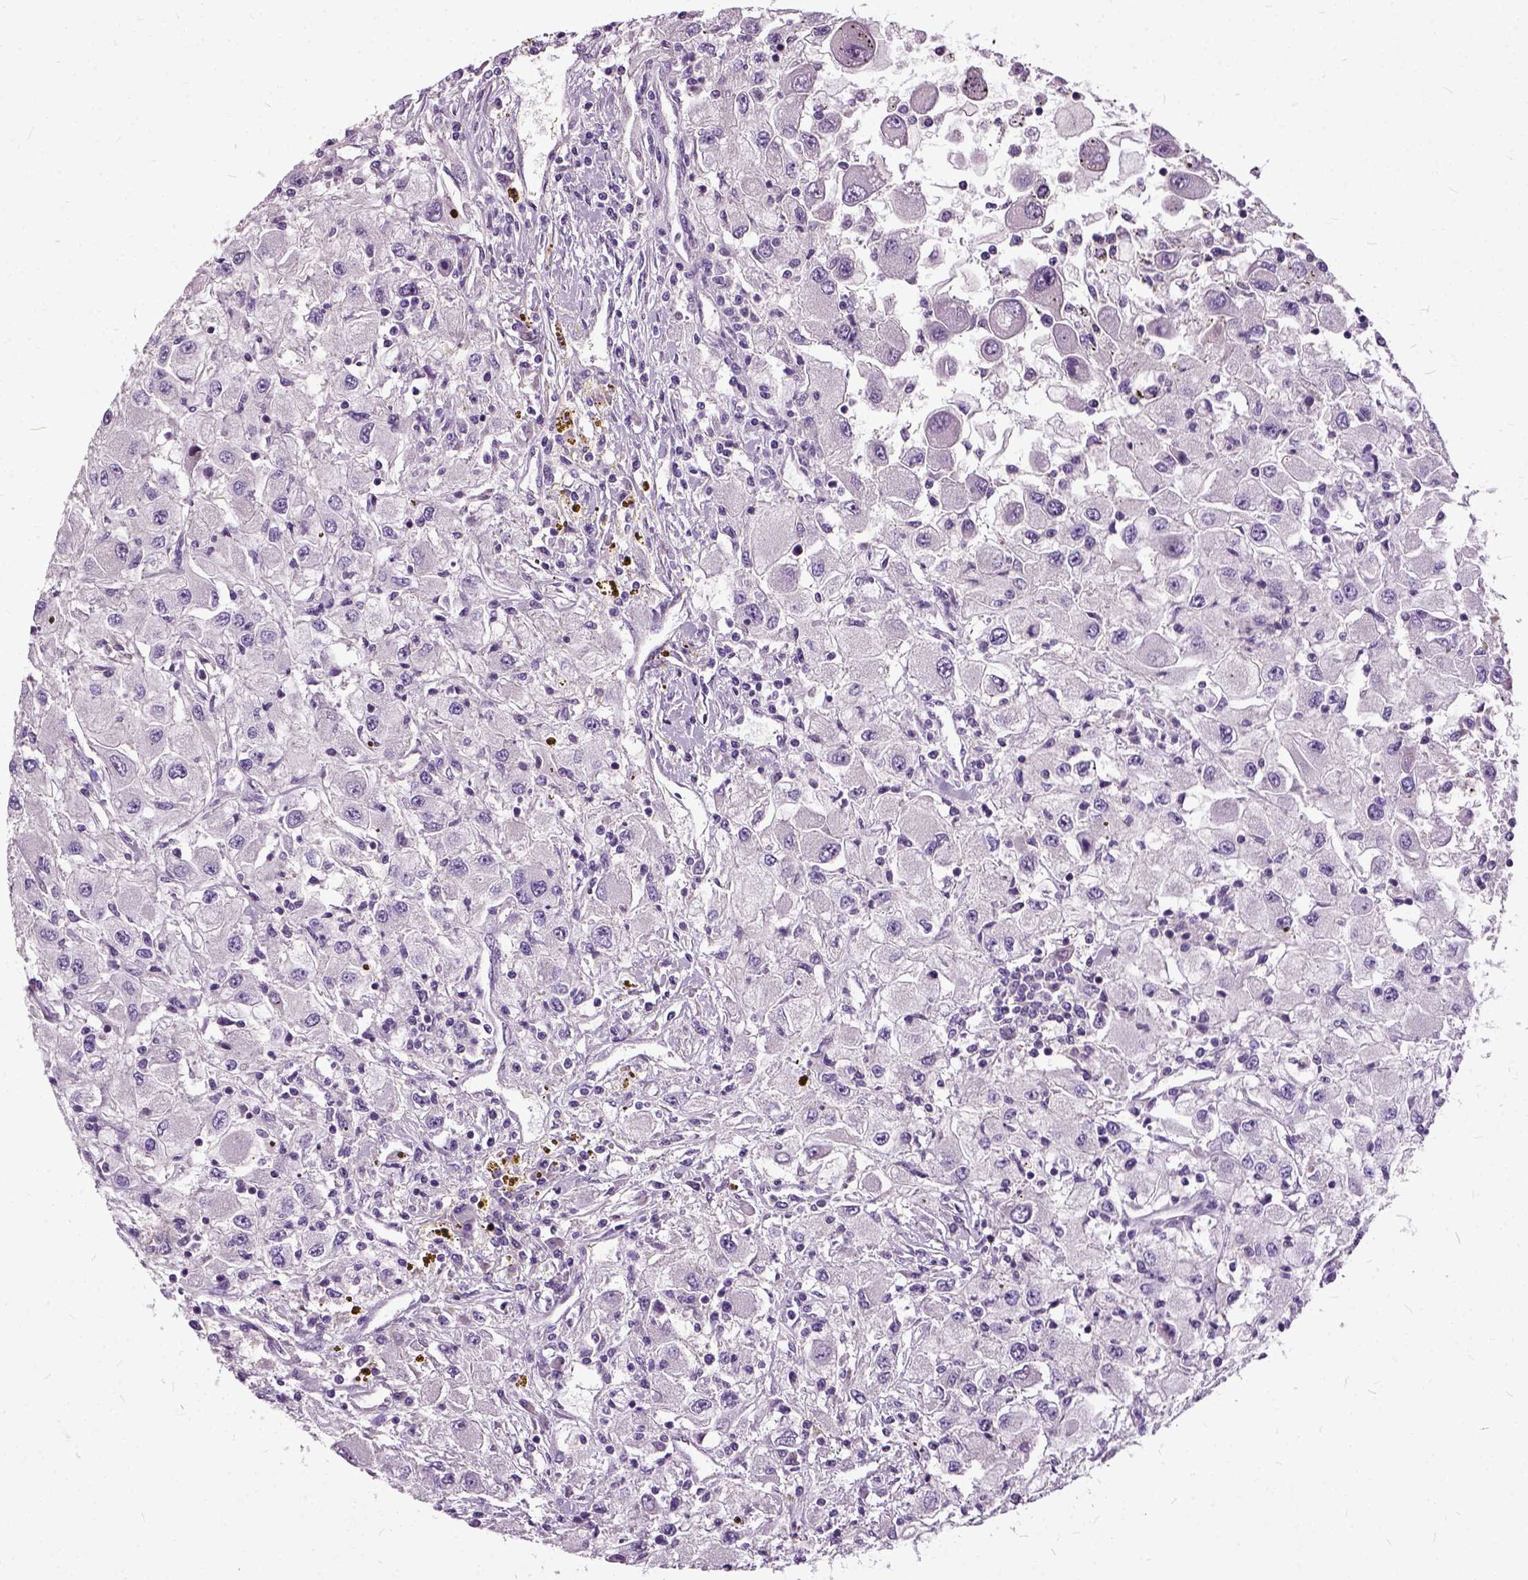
{"staining": {"intensity": "negative", "quantity": "none", "location": "none"}, "tissue": "renal cancer", "cell_type": "Tumor cells", "image_type": "cancer", "snomed": [{"axis": "morphology", "description": "Adenocarcinoma, NOS"}, {"axis": "topography", "description": "Kidney"}], "caption": "This micrograph is of renal cancer stained with IHC to label a protein in brown with the nuclei are counter-stained blue. There is no expression in tumor cells.", "gene": "ILRUN", "patient": {"sex": "female", "age": 67}}